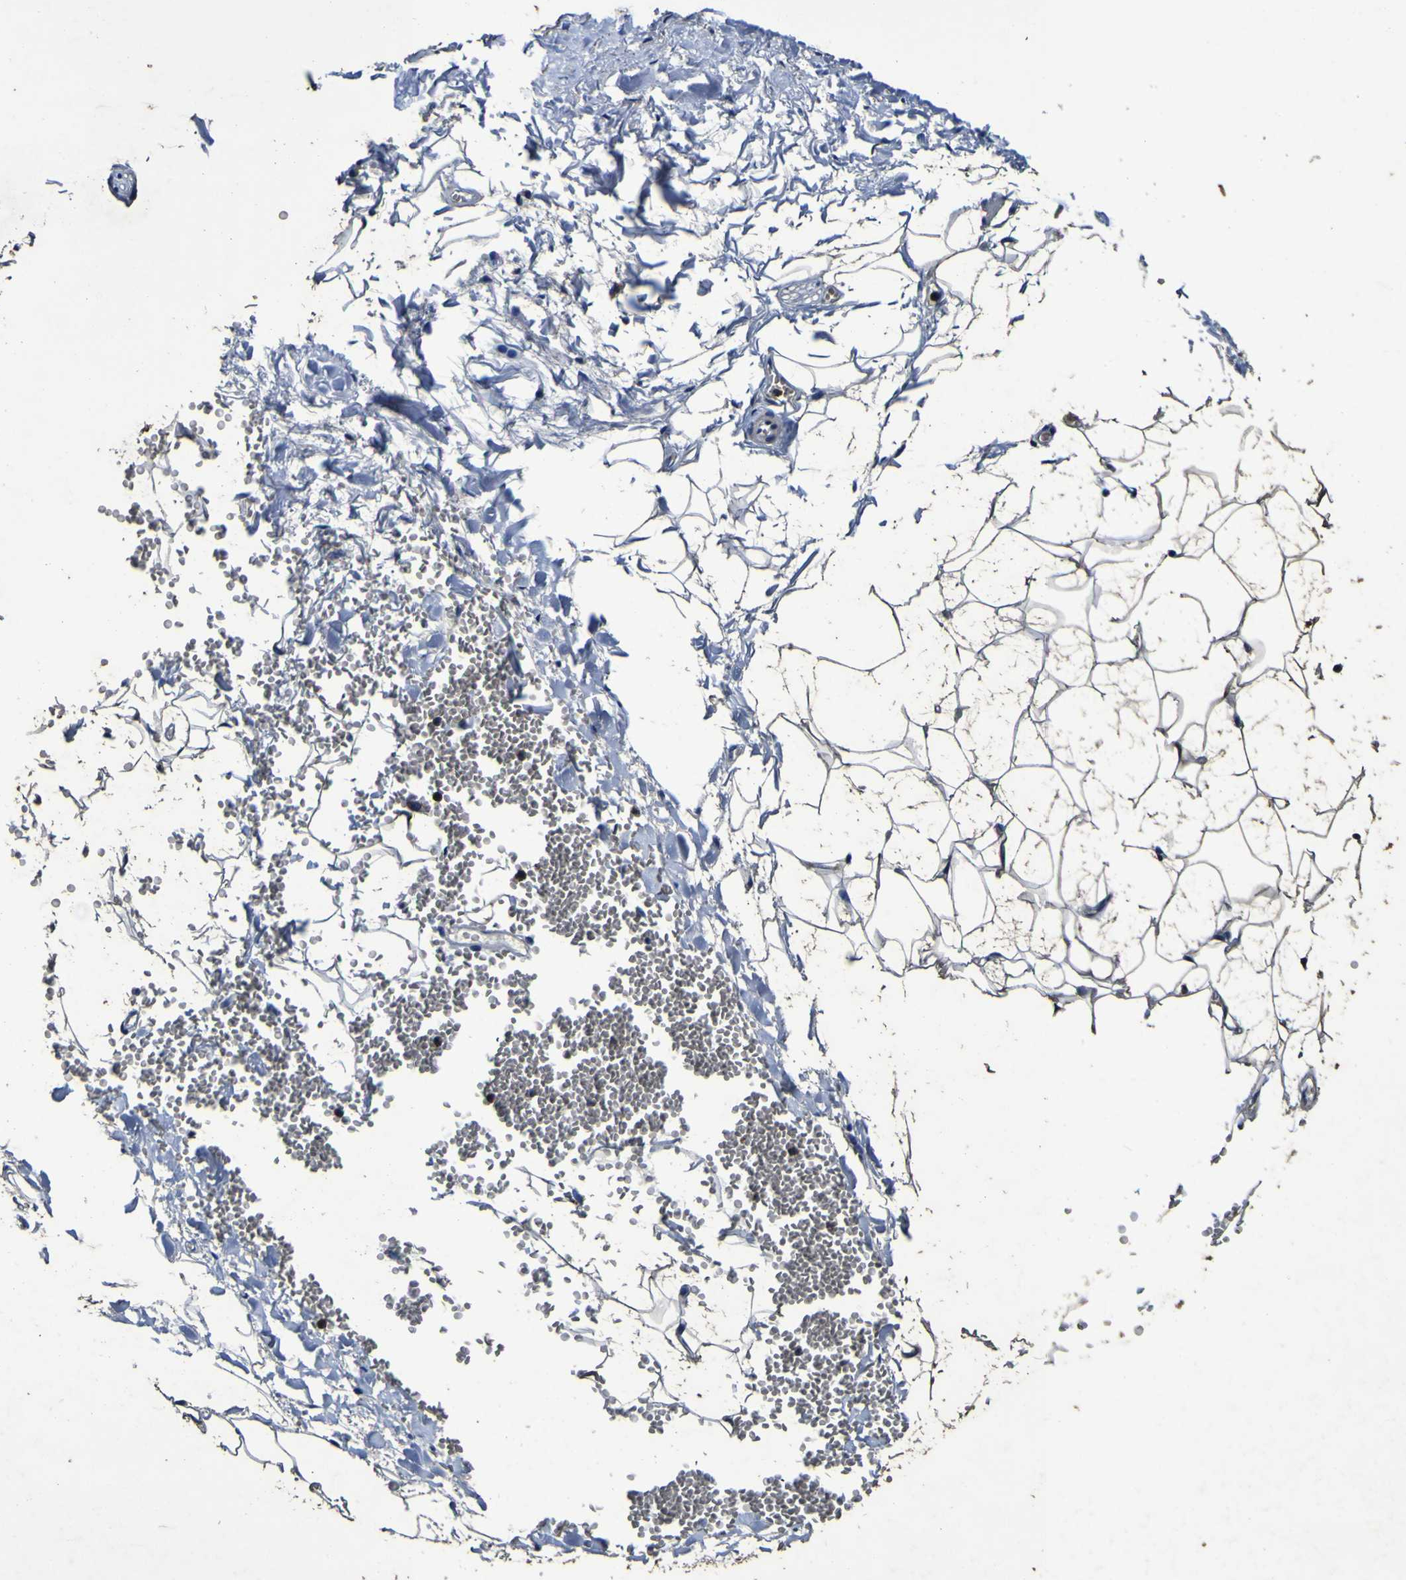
{"staining": {"intensity": "weak", "quantity": ">75%", "location": "cytoplasmic/membranous"}, "tissue": "adipose tissue", "cell_type": "Adipocytes", "image_type": "normal", "snomed": [{"axis": "morphology", "description": "Normal tissue, NOS"}, {"axis": "topography", "description": "Adipose tissue"}, {"axis": "topography", "description": "Peripheral nerve tissue"}], "caption": "Protein expression analysis of normal human adipose tissue reveals weak cytoplasmic/membranous positivity in approximately >75% of adipocytes. Ihc stains the protein of interest in brown and the nuclei are stained blue.", "gene": "PANK4", "patient": {"sex": "male", "age": 52}}